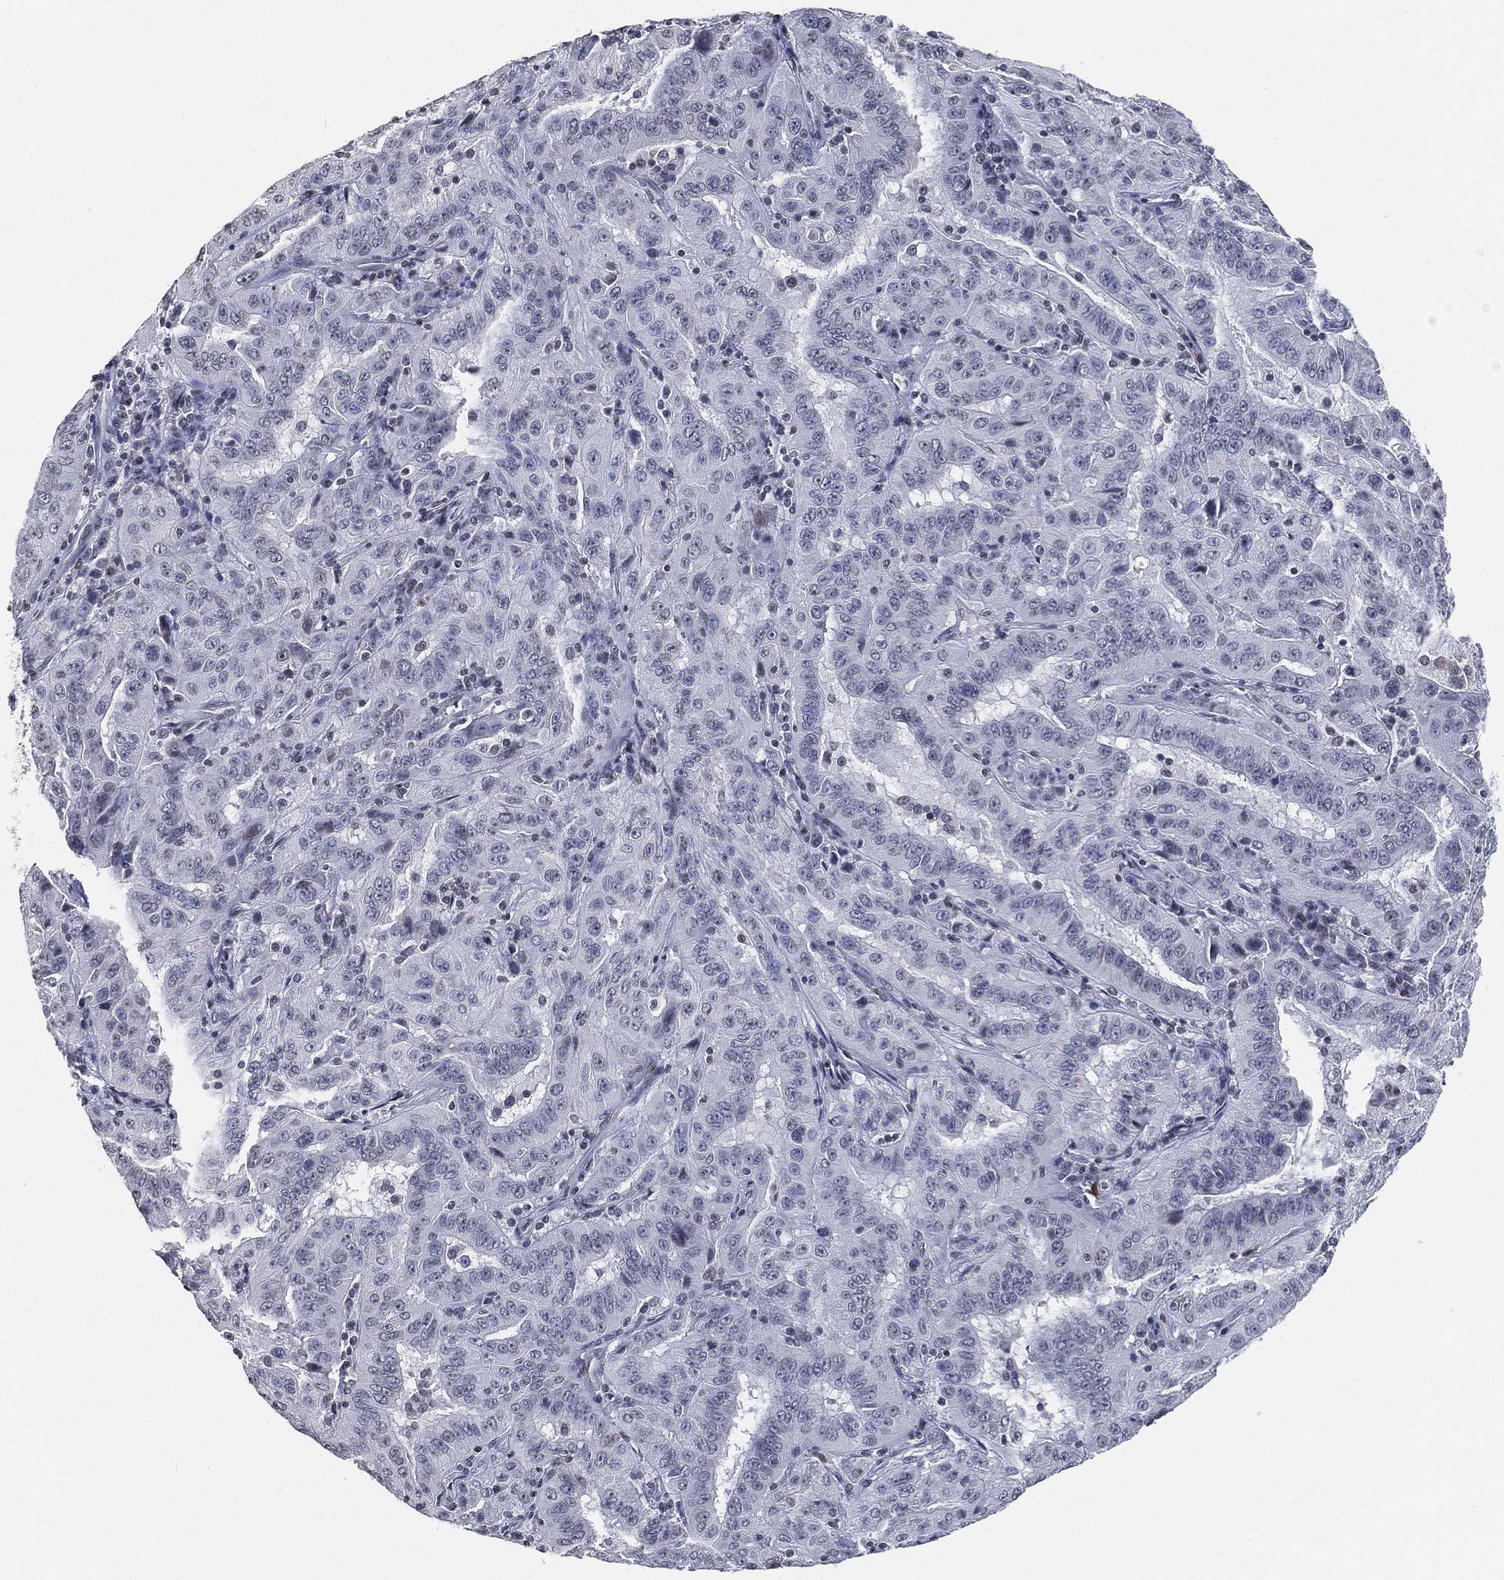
{"staining": {"intensity": "negative", "quantity": "none", "location": "none"}, "tissue": "pancreatic cancer", "cell_type": "Tumor cells", "image_type": "cancer", "snomed": [{"axis": "morphology", "description": "Adenocarcinoma, NOS"}, {"axis": "topography", "description": "Pancreas"}], "caption": "Immunohistochemical staining of human pancreatic cancer (adenocarcinoma) demonstrates no significant positivity in tumor cells.", "gene": "ARG1", "patient": {"sex": "male", "age": 63}}